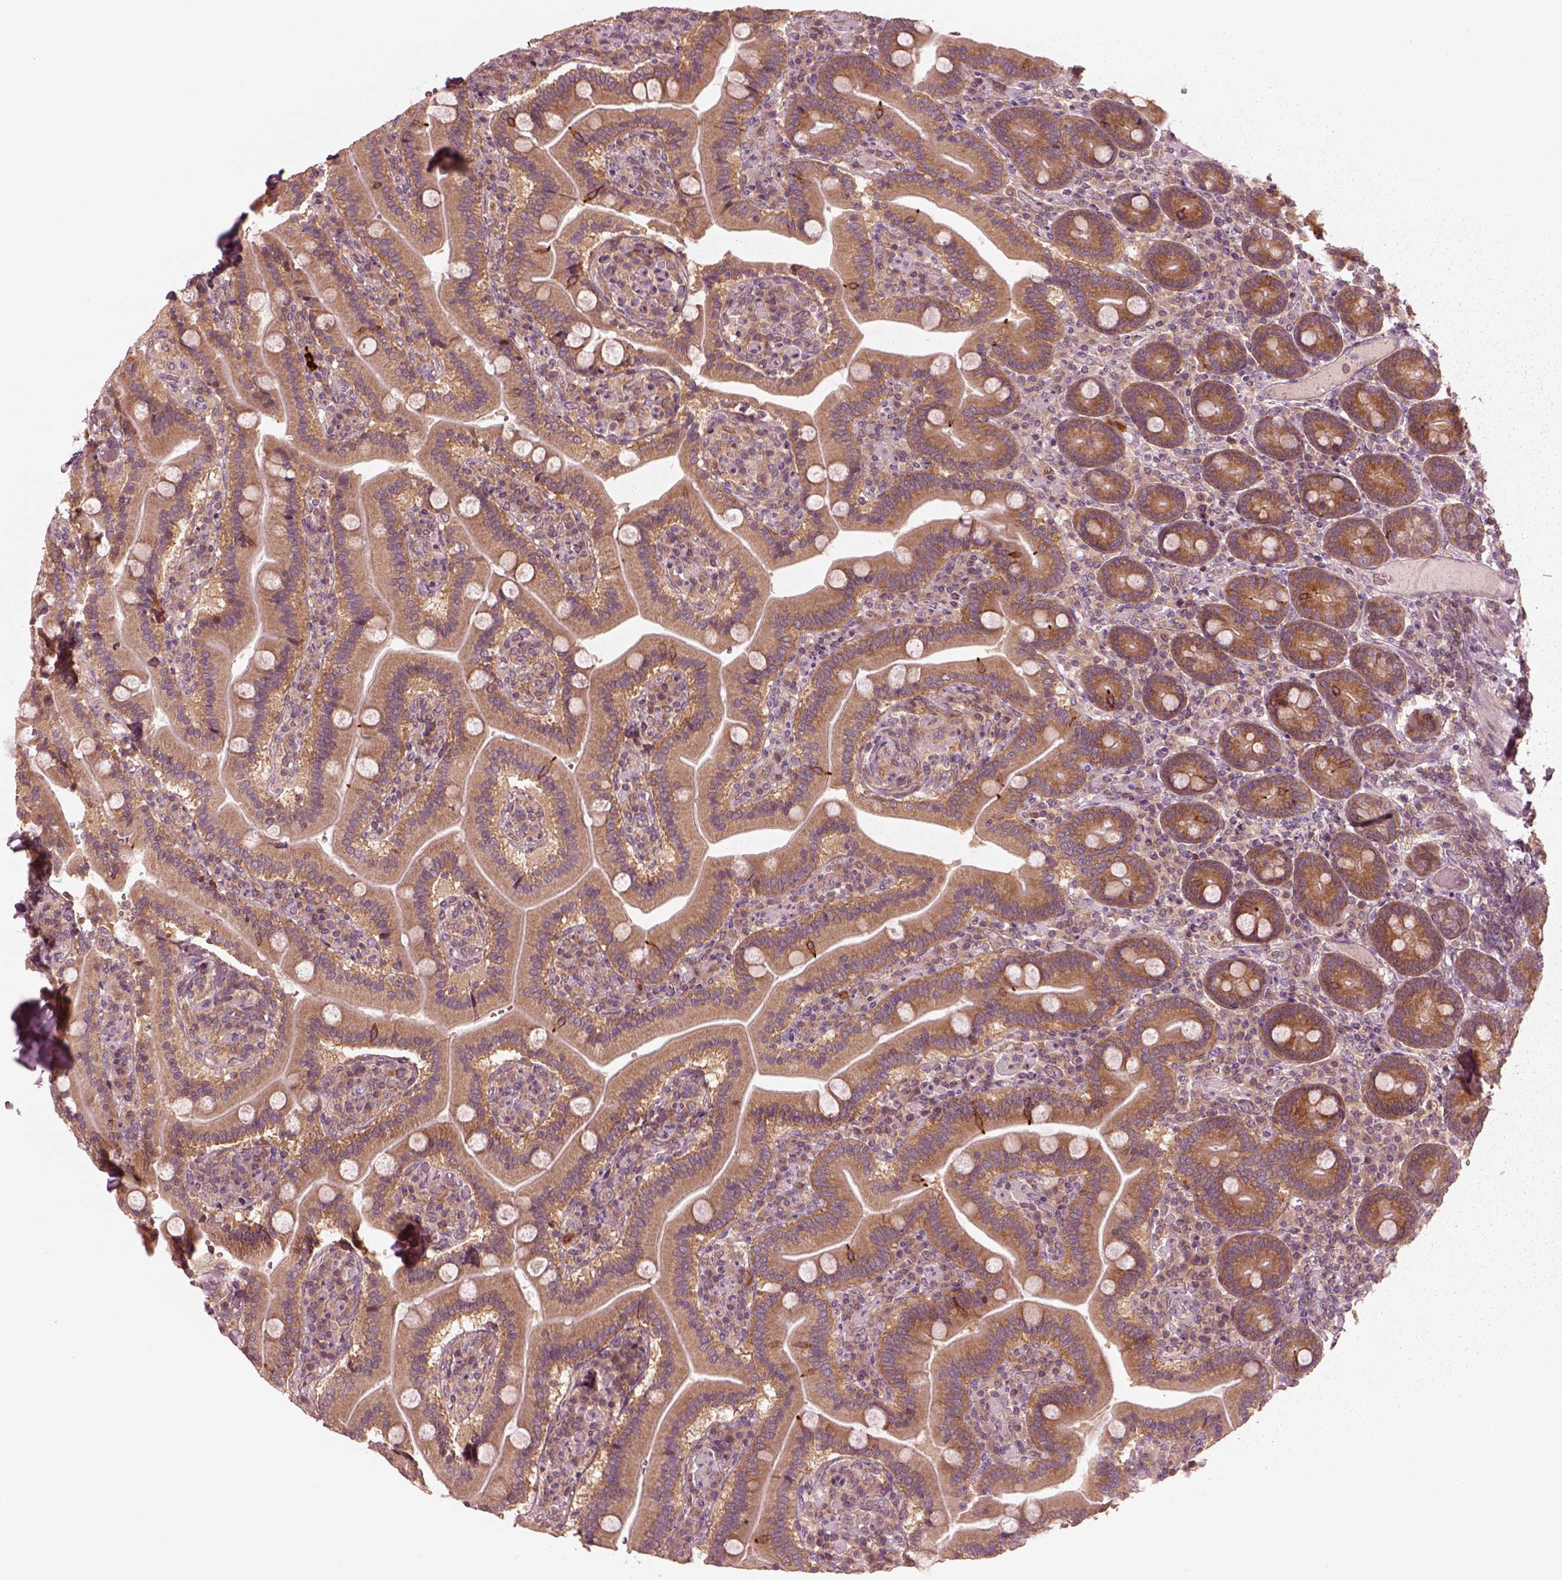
{"staining": {"intensity": "strong", "quantity": ">75%", "location": "cytoplasmic/membranous"}, "tissue": "duodenum", "cell_type": "Glandular cells", "image_type": "normal", "snomed": [{"axis": "morphology", "description": "Normal tissue, NOS"}, {"axis": "topography", "description": "Duodenum"}], "caption": "Immunohistochemistry photomicrograph of unremarkable duodenum: duodenum stained using immunohistochemistry demonstrates high levels of strong protein expression localized specifically in the cytoplasmic/membranous of glandular cells, appearing as a cytoplasmic/membranous brown color.", "gene": "CNOT2", "patient": {"sex": "female", "age": 62}}